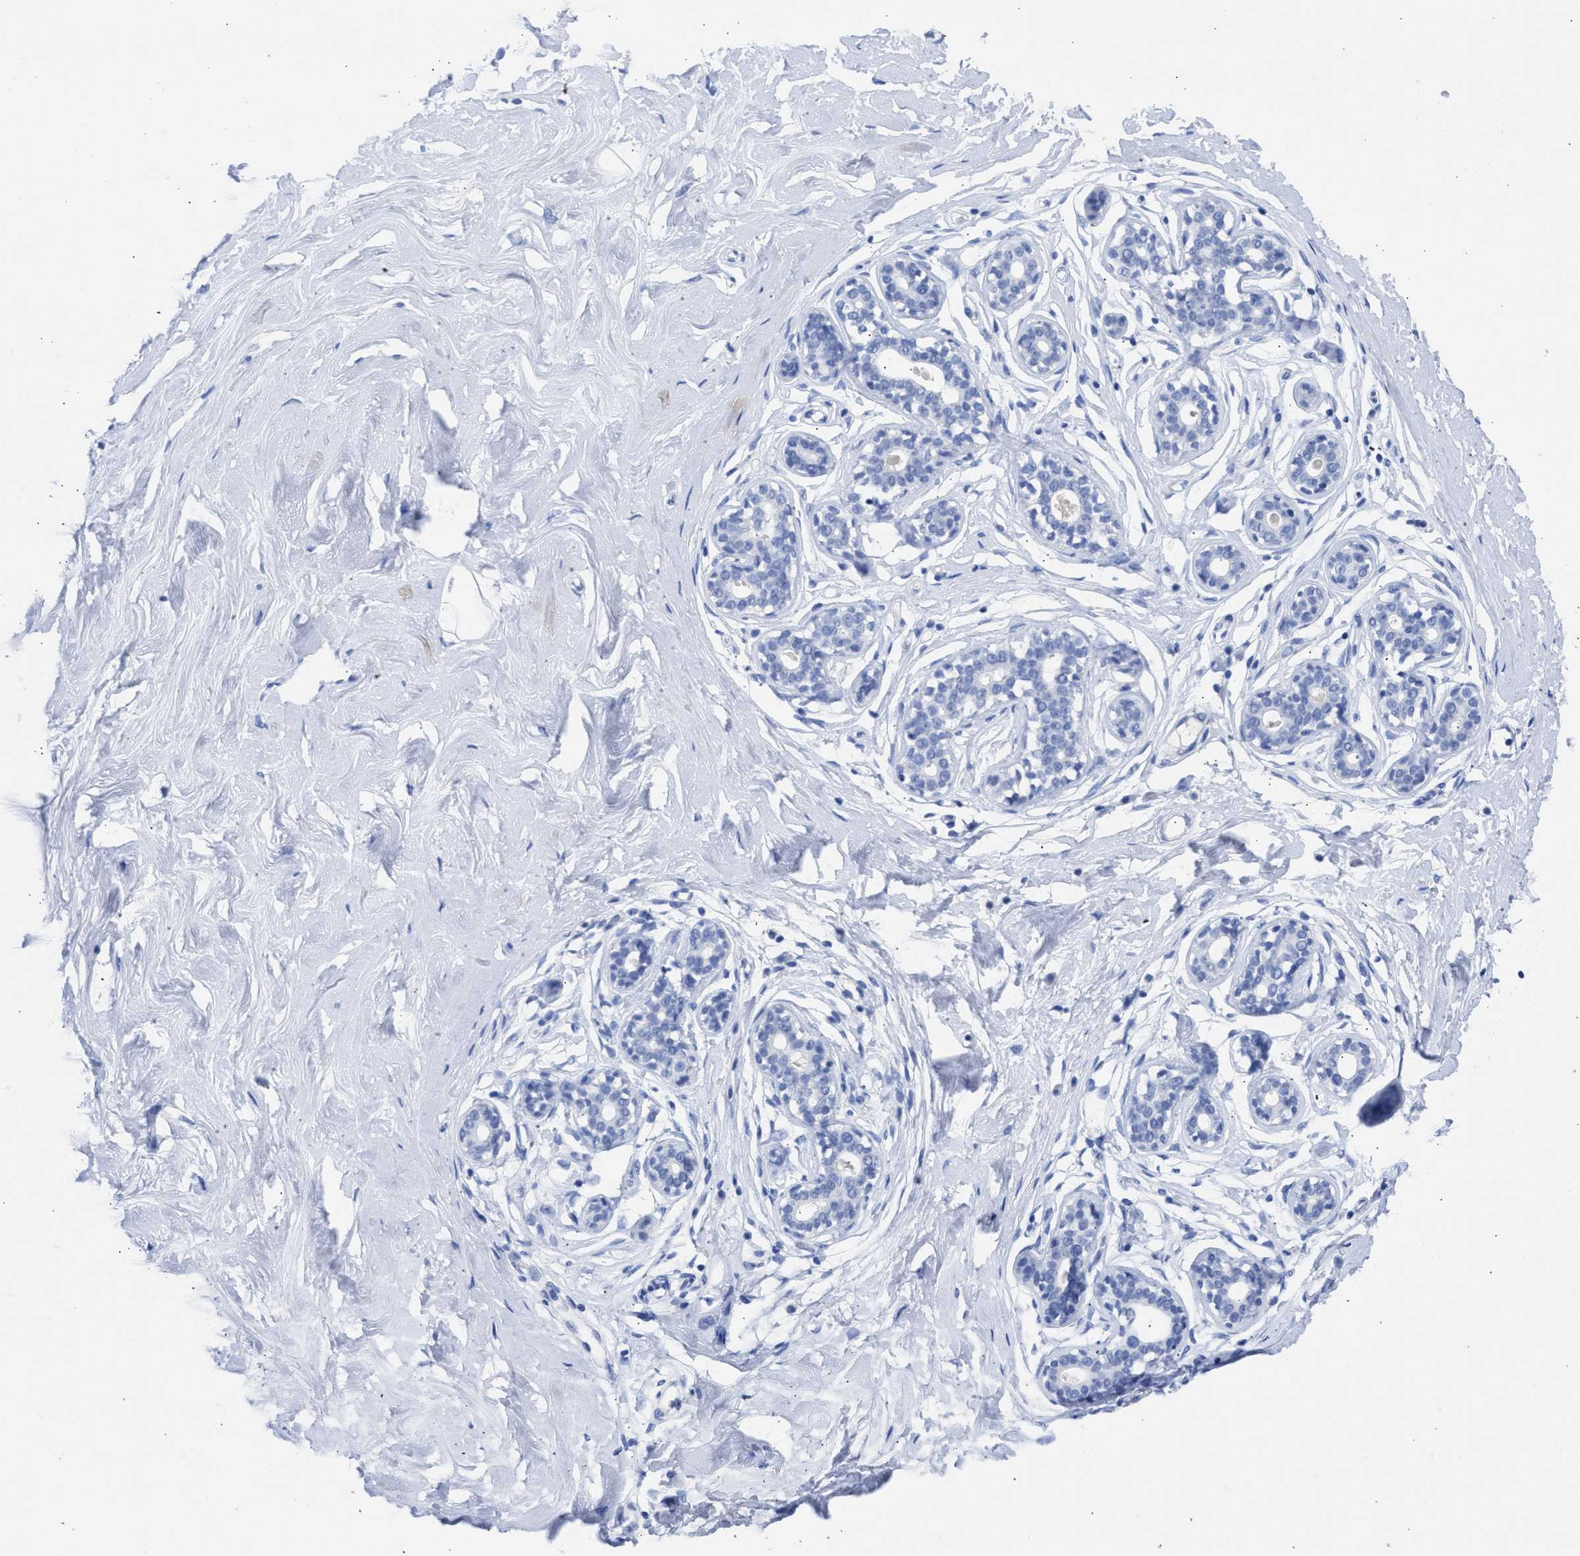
{"staining": {"intensity": "negative", "quantity": "none", "location": "none"}, "tissue": "breast", "cell_type": "Adipocytes", "image_type": "normal", "snomed": [{"axis": "morphology", "description": "Normal tissue, NOS"}, {"axis": "topography", "description": "Breast"}], "caption": "The image shows no staining of adipocytes in unremarkable breast. The staining is performed using DAB (3,3'-diaminobenzidine) brown chromogen with nuclei counter-stained in using hematoxylin.", "gene": "NCAM1", "patient": {"sex": "female", "age": 23}}